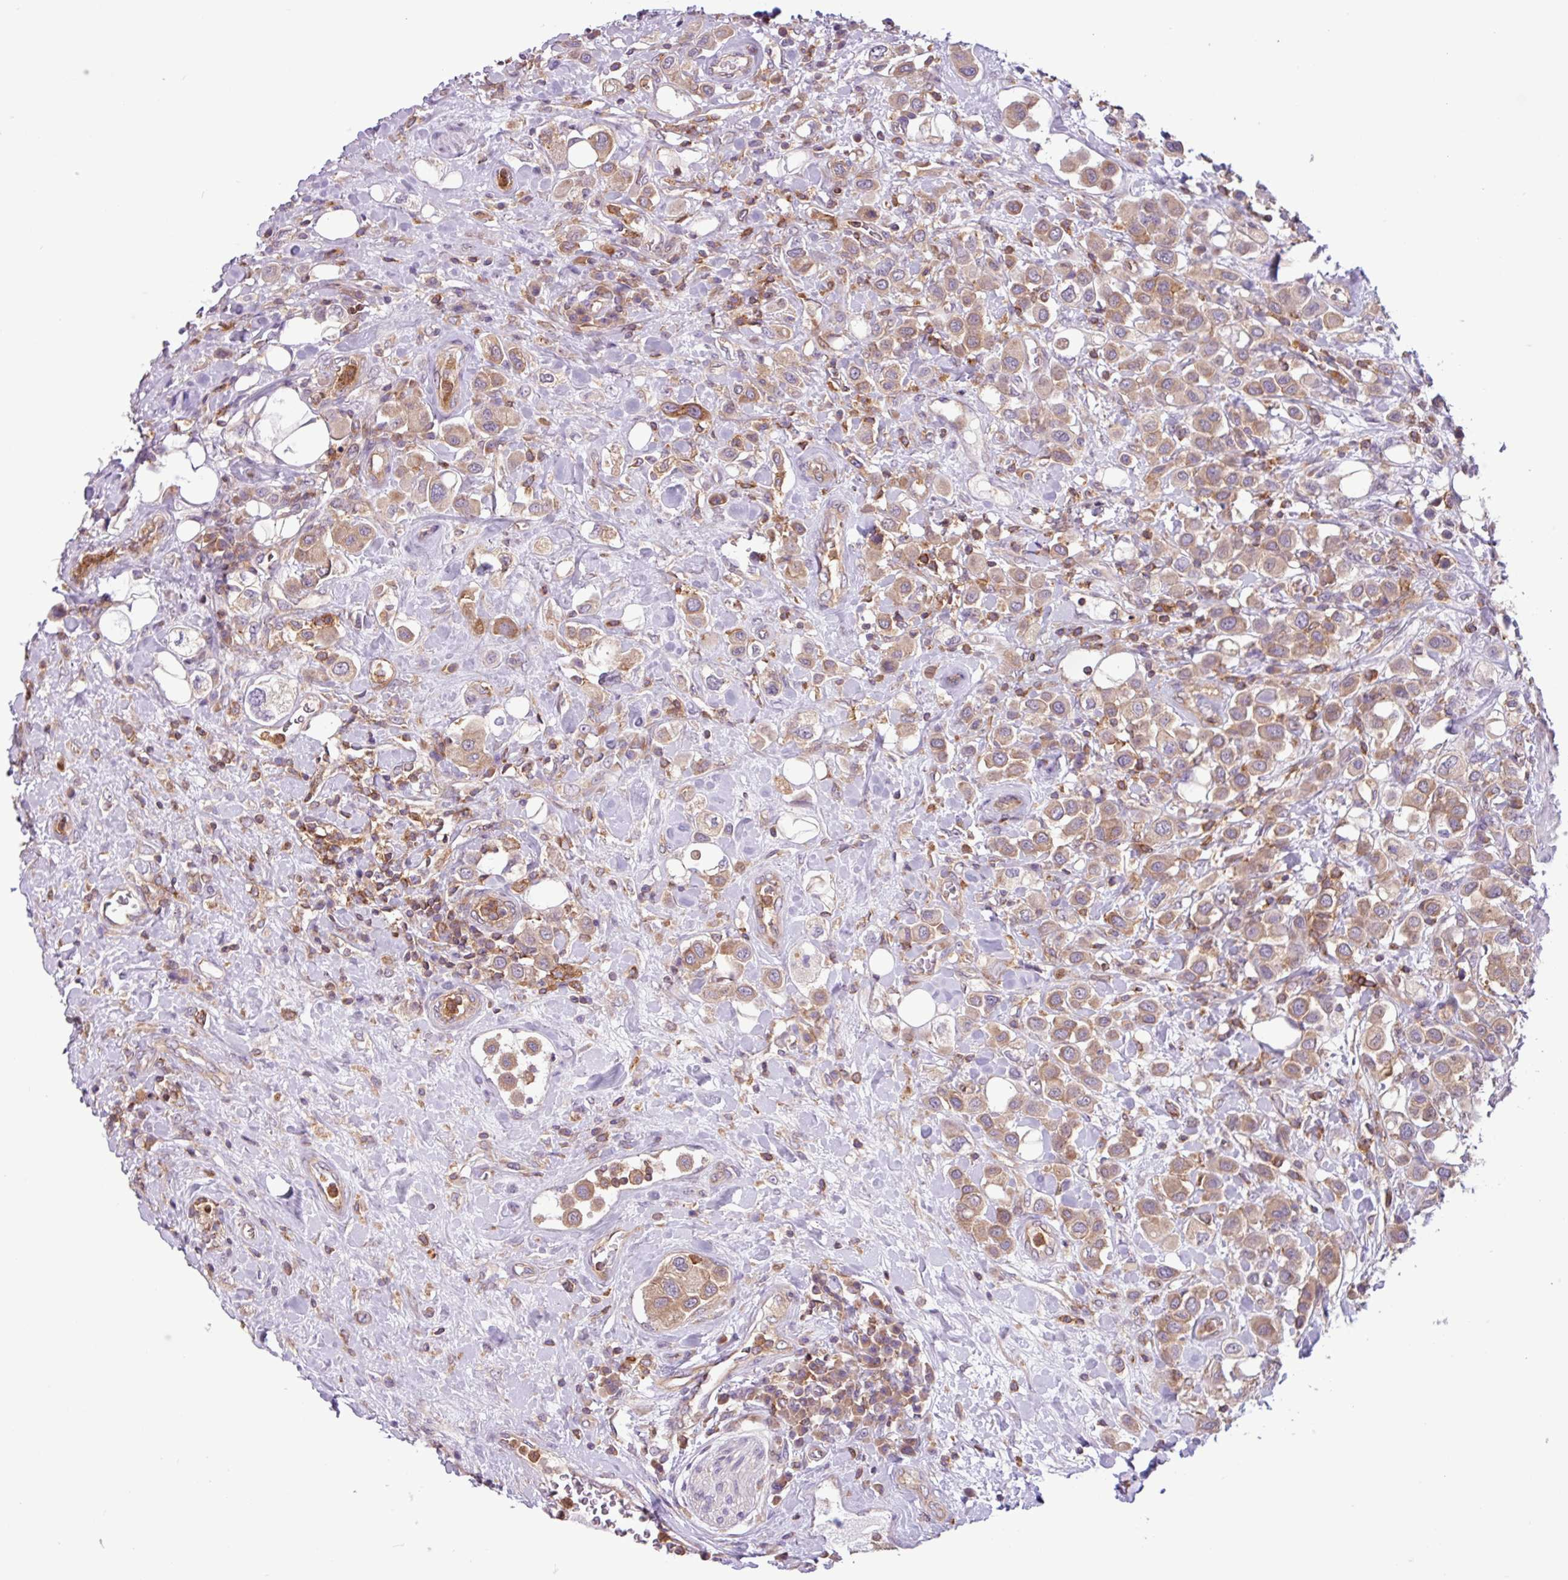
{"staining": {"intensity": "moderate", "quantity": ">75%", "location": "cytoplasmic/membranous"}, "tissue": "urothelial cancer", "cell_type": "Tumor cells", "image_type": "cancer", "snomed": [{"axis": "morphology", "description": "Urothelial carcinoma, High grade"}, {"axis": "topography", "description": "Urinary bladder"}], "caption": "The image shows immunohistochemical staining of urothelial carcinoma (high-grade). There is moderate cytoplasmic/membranous positivity is seen in approximately >75% of tumor cells.", "gene": "ACTR3", "patient": {"sex": "male", "age": 50}}